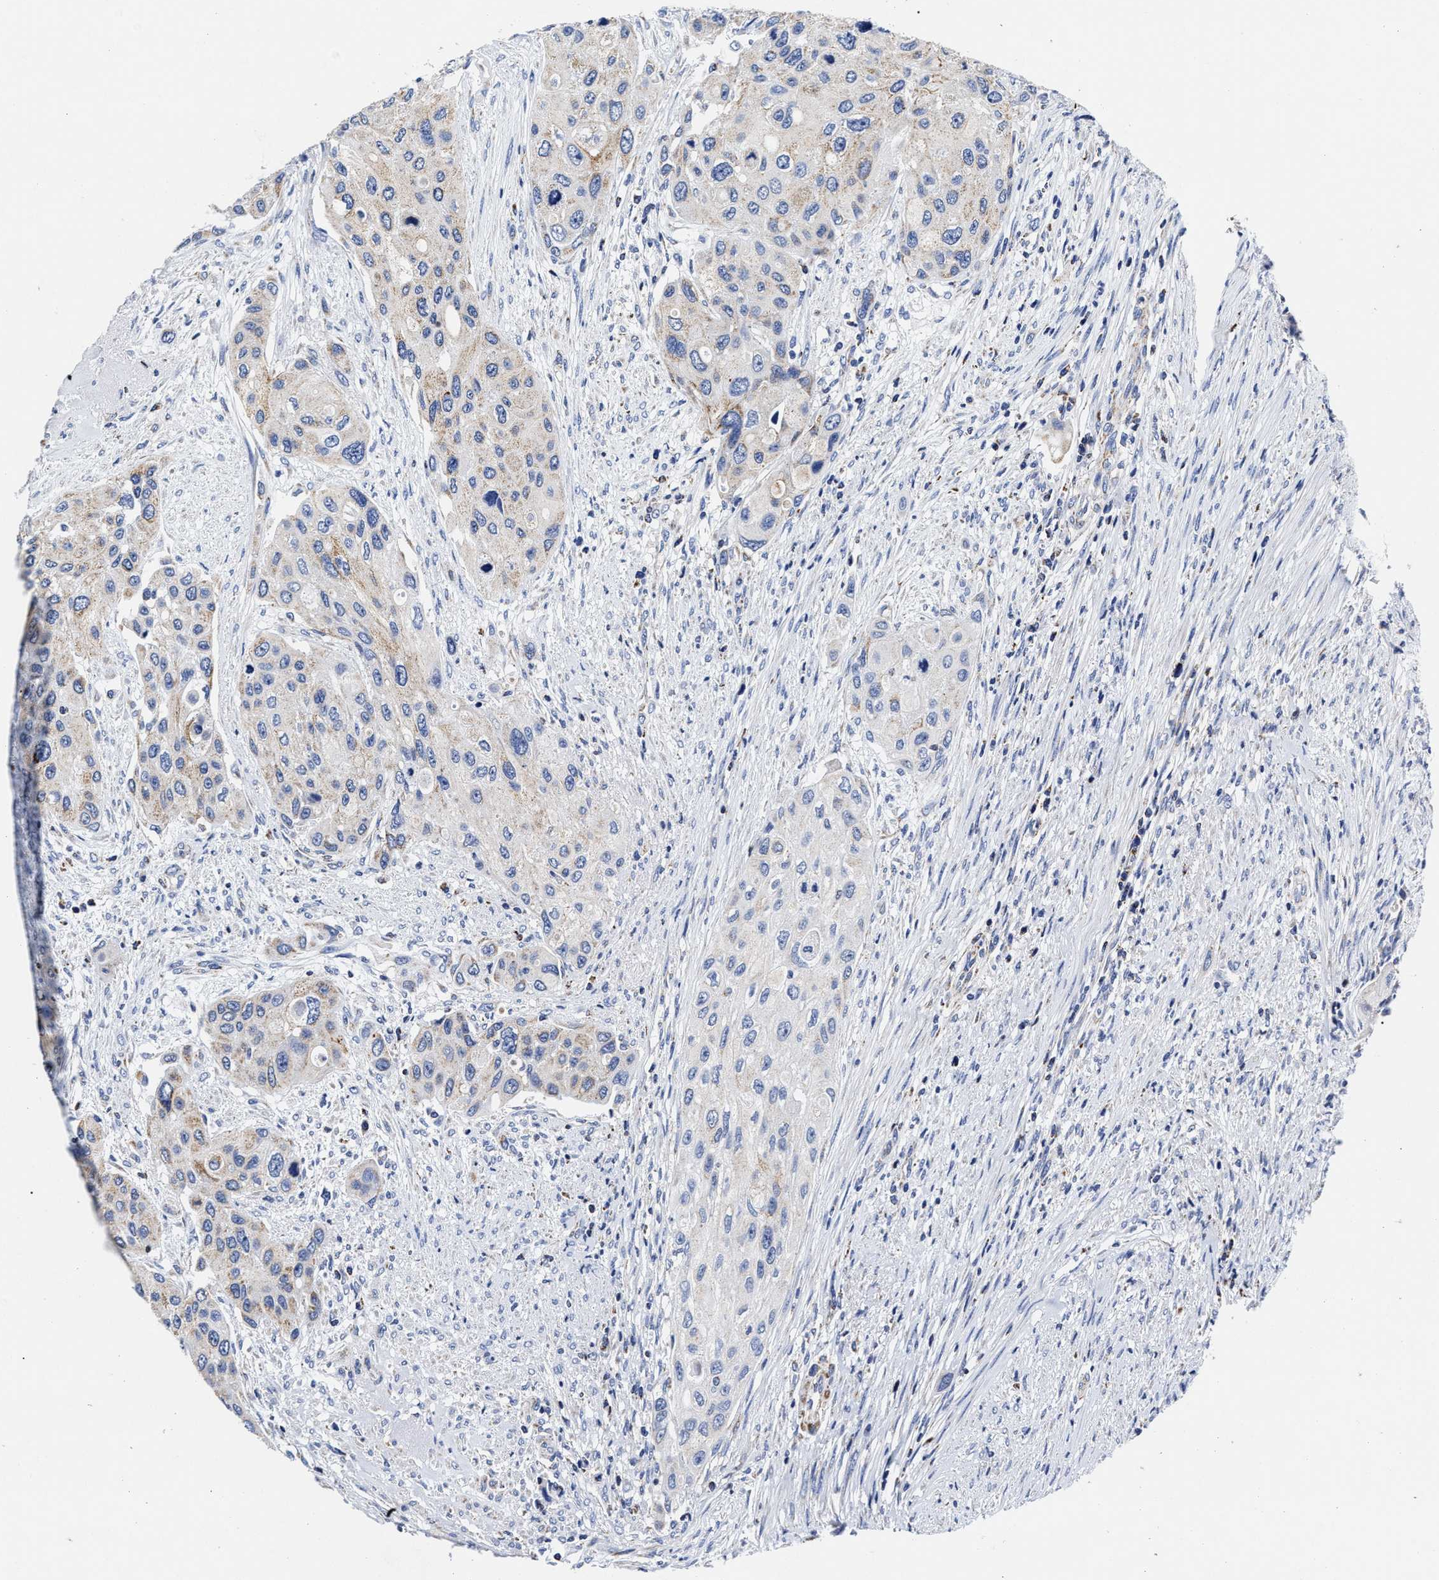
{"staining": {"intensity": "negative", "quantity": "none", "location": "none"}, "tissue": "urothelial cancer", "cell_type": "Tumor cells", "image_type": "cancer", "snomed": [{"axis": "morphology", "description": "Urothelial carcinoma, High grade"}, {"axis": "topography", "description": "Urinary bladder"}], "caption": "A photomicrograph of human high-grade urothelial carcinoma is negative for staining in tumor cells. (Brightfield microscopy of DAB IHC at high magnification).", "gene": "HINT2", "patient": {"sex": "female", "age": 56}}